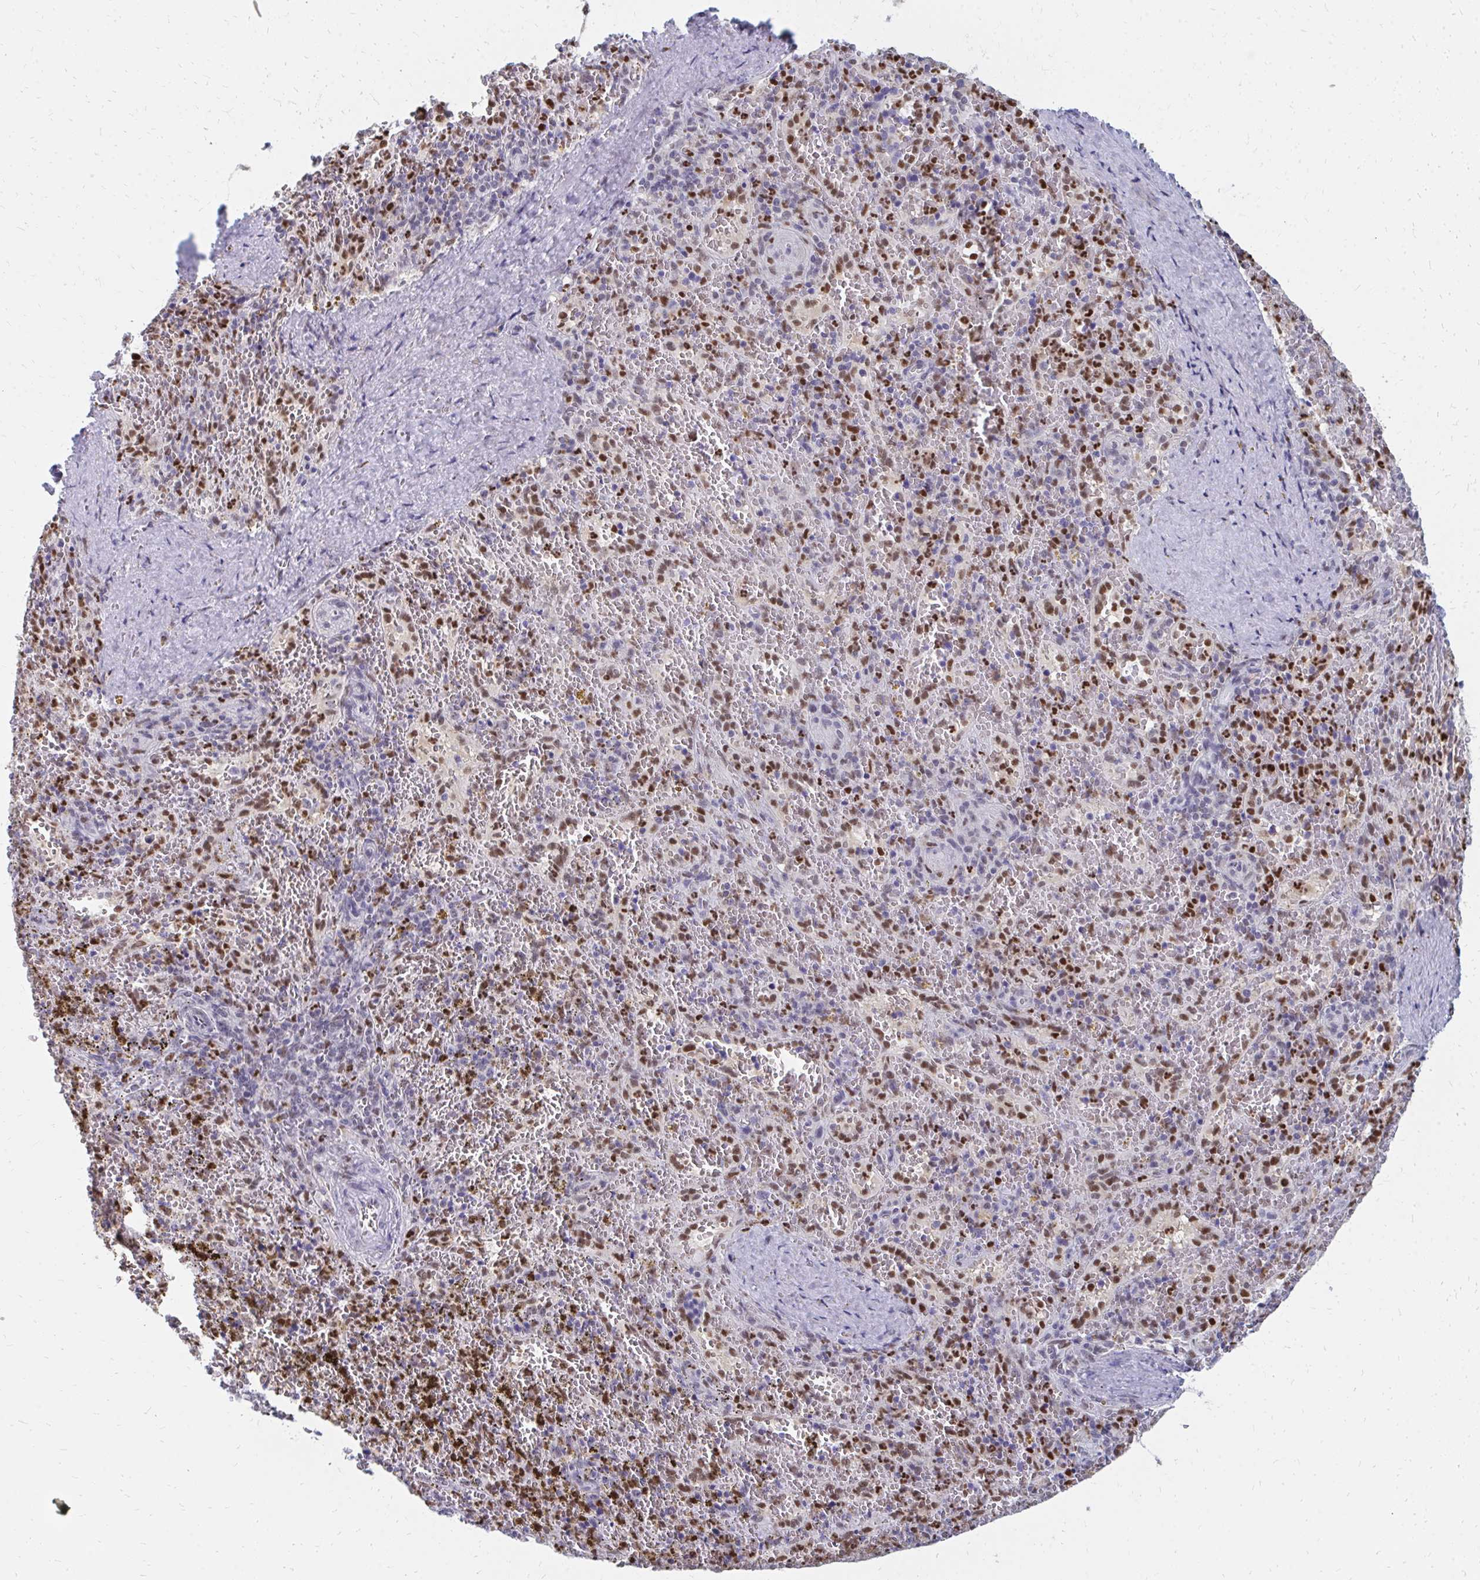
{"staining": {"intensity": "moderate", "quantity": "25%-75%", "location": "nuclear"}, "tissue": "spleen", "cell_type": "Cells in red pulp", "image_type": "normal", "snomed": [{"axis": "morphology", "description": "Normal tissue, NOS"}, {"axis": "topography", "description": "Spleen"}], "caption": "Cells in red pulp demonstrate medium levels of moderate nuclear positivity in approximately 25%-75% of cells in benign human spleen.", "gene": "PLK3", "patient": {"sex": "female", "age": 50}}